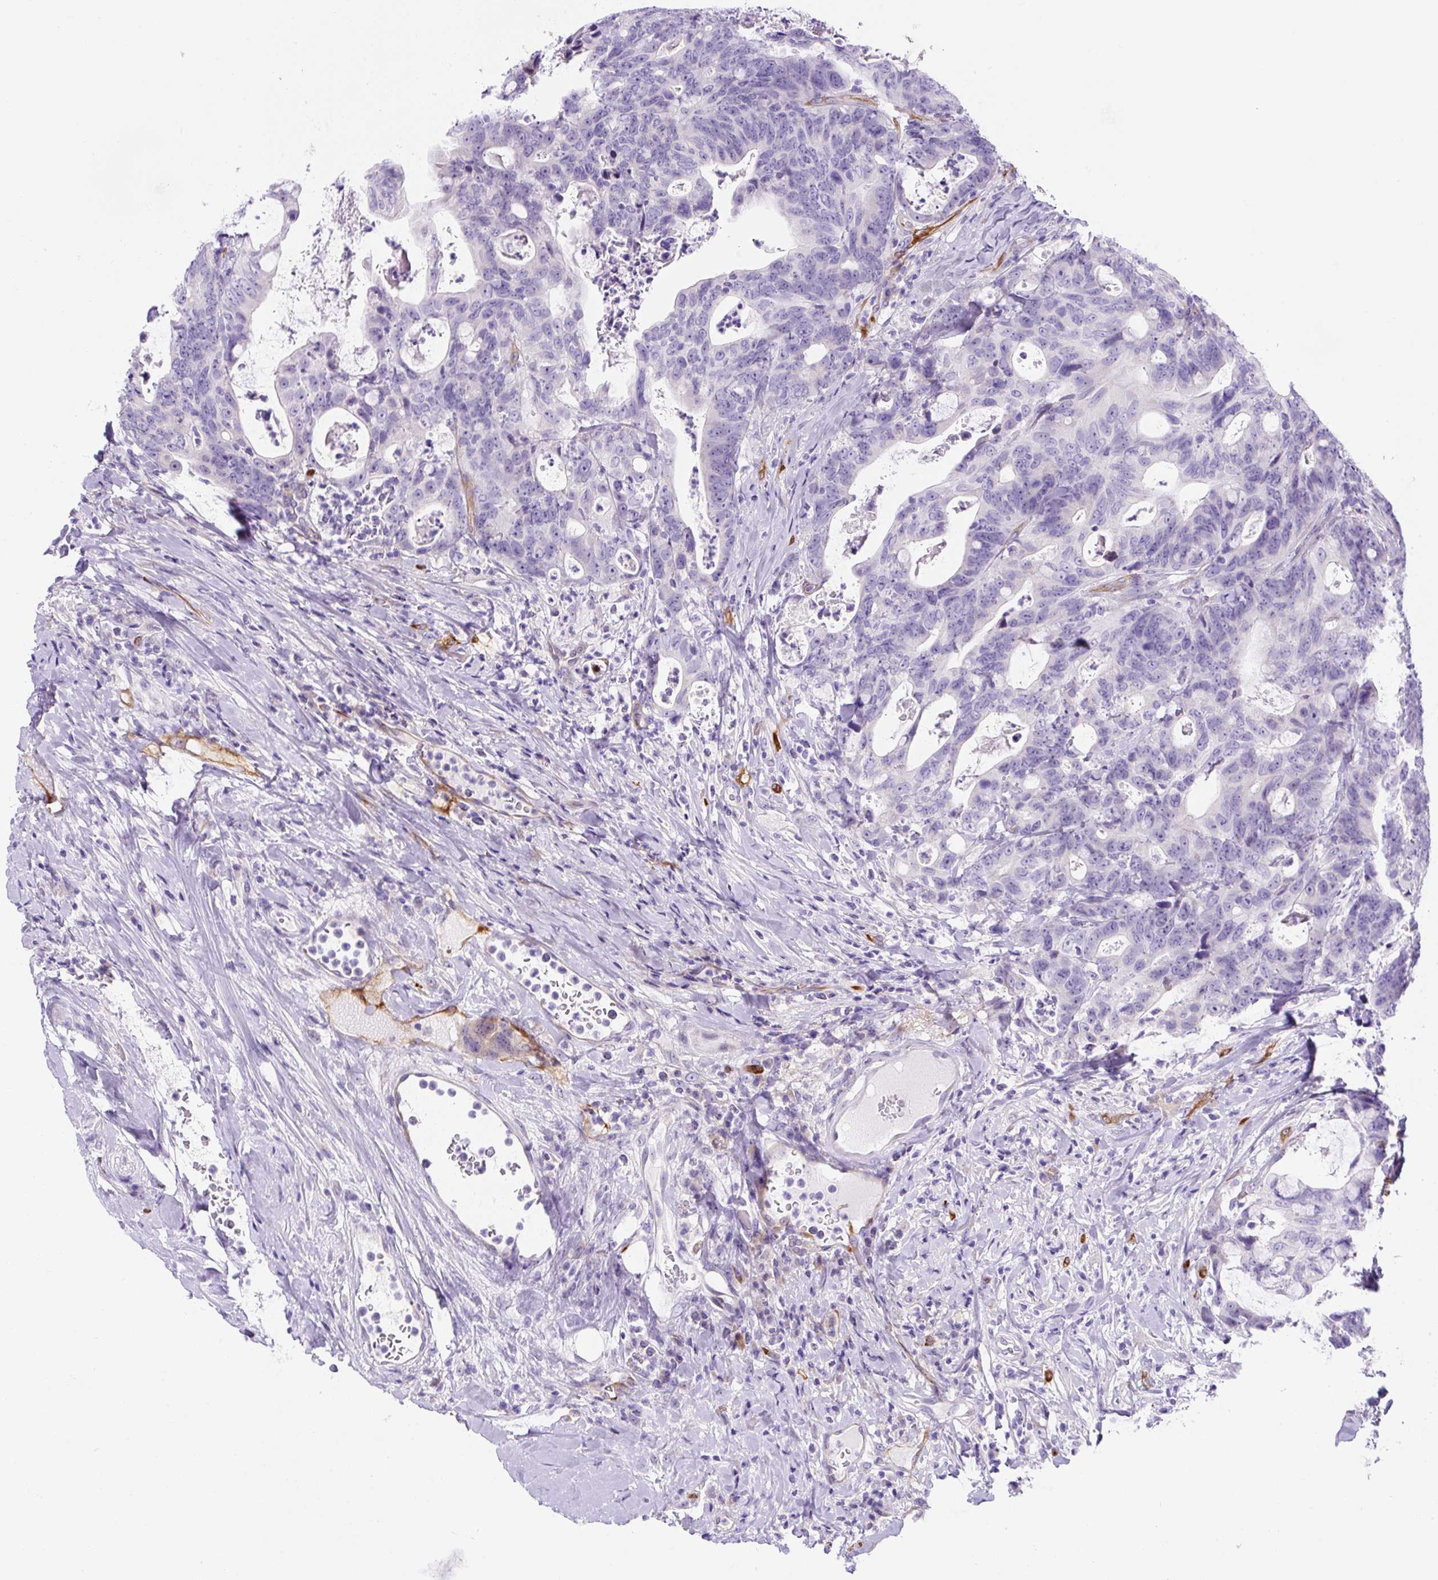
{"staining": {"intensity": "negative", "quantity": "none", "location": "none"}, "tissue": "colorectal cancer", "cell_type": "Tumor cells", "image_type": "cancer", "snomed": [{"axis": "morphology", "description": "Adenocarcinoma, NOS"}, {"axis": "topography", "description": "Colon"}], "caption": "Immunohistochemistry histopathology image of neoplastic tissue: colorectal adenocarcinoma stained with DAB (3,3'-diaminobenzidine) demonstrates no significant protein staining in tumor cells.", "gene": "ASB4", "patient": {"sex": "female", "age": 82}}